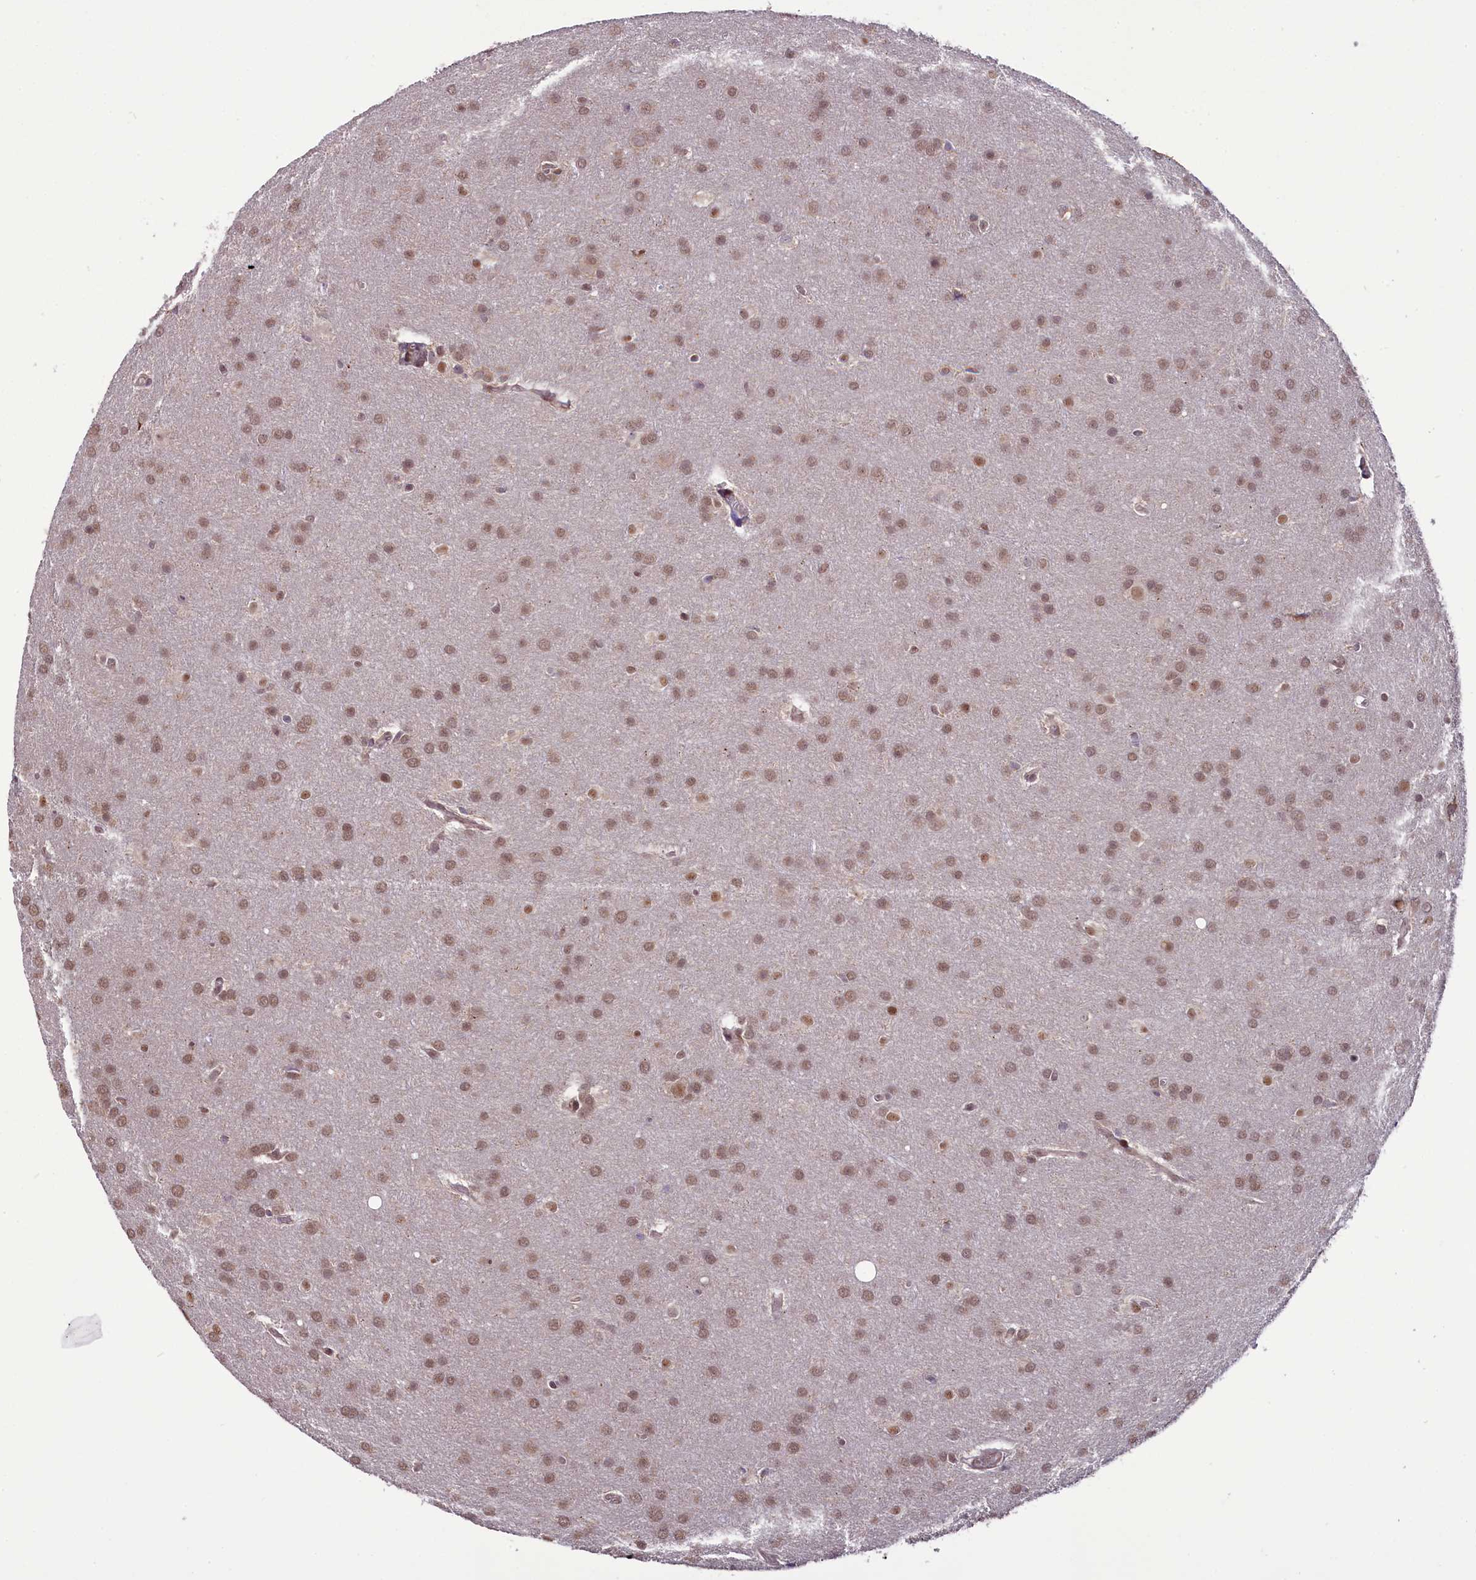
{"staining": {"intensity": "moderate", "quantity": ">75%", "location": "nuclear"}, "tissue": "glioma", "cell_type": "Tumor cells", "image_type": "cancer", "snomed": [{"axis": "morphology", "description": "Glioma, malignant, Low grade"}, {"axis": "topography", "description": "Brain"}], "caption": "Protein expression by IHC shows moderate nuclear positivity in approximately >75% of tumor cells in glioma.", "gene": "RPUSD2", "patient": {"sex": "female", "age": 32}}